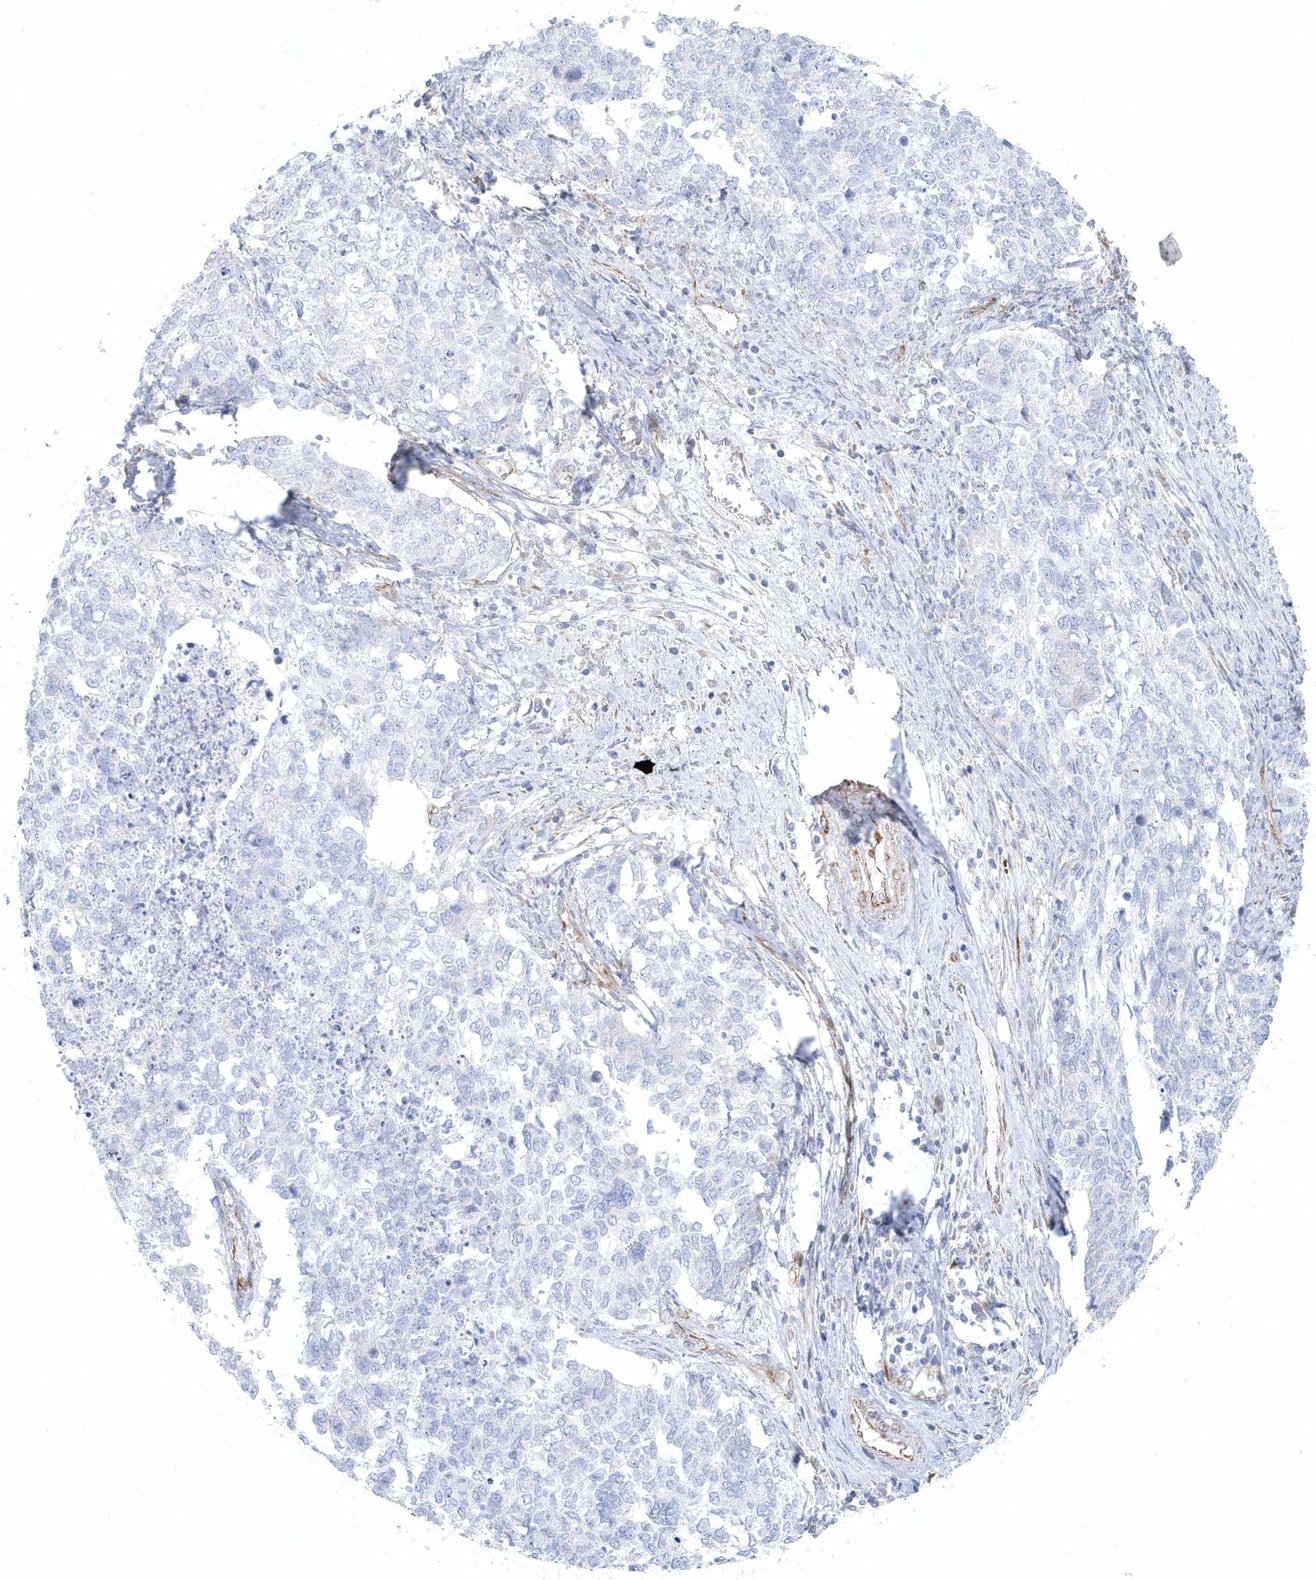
{"staining": {"intensity": "negative", "quantity": "none", "location": "none"}, "tissue": "cervical cancer", "cell_type": "Tumor cells", "image_type": "cancer", "snomed": [{"axis": "morphology", "description": "Squamous cell carcinoma, NOS"}, {"axis": "topography", "description": "Cervix"}], "caption": "Immunohistochemistry (IHC) image of human cervical cancer (squamous cell carcinoma) stained for a protein (brown), which reveals no positivity in tumor cells.", "gene": "GPR152", "patient": {"sex": "female", "age": 63}}